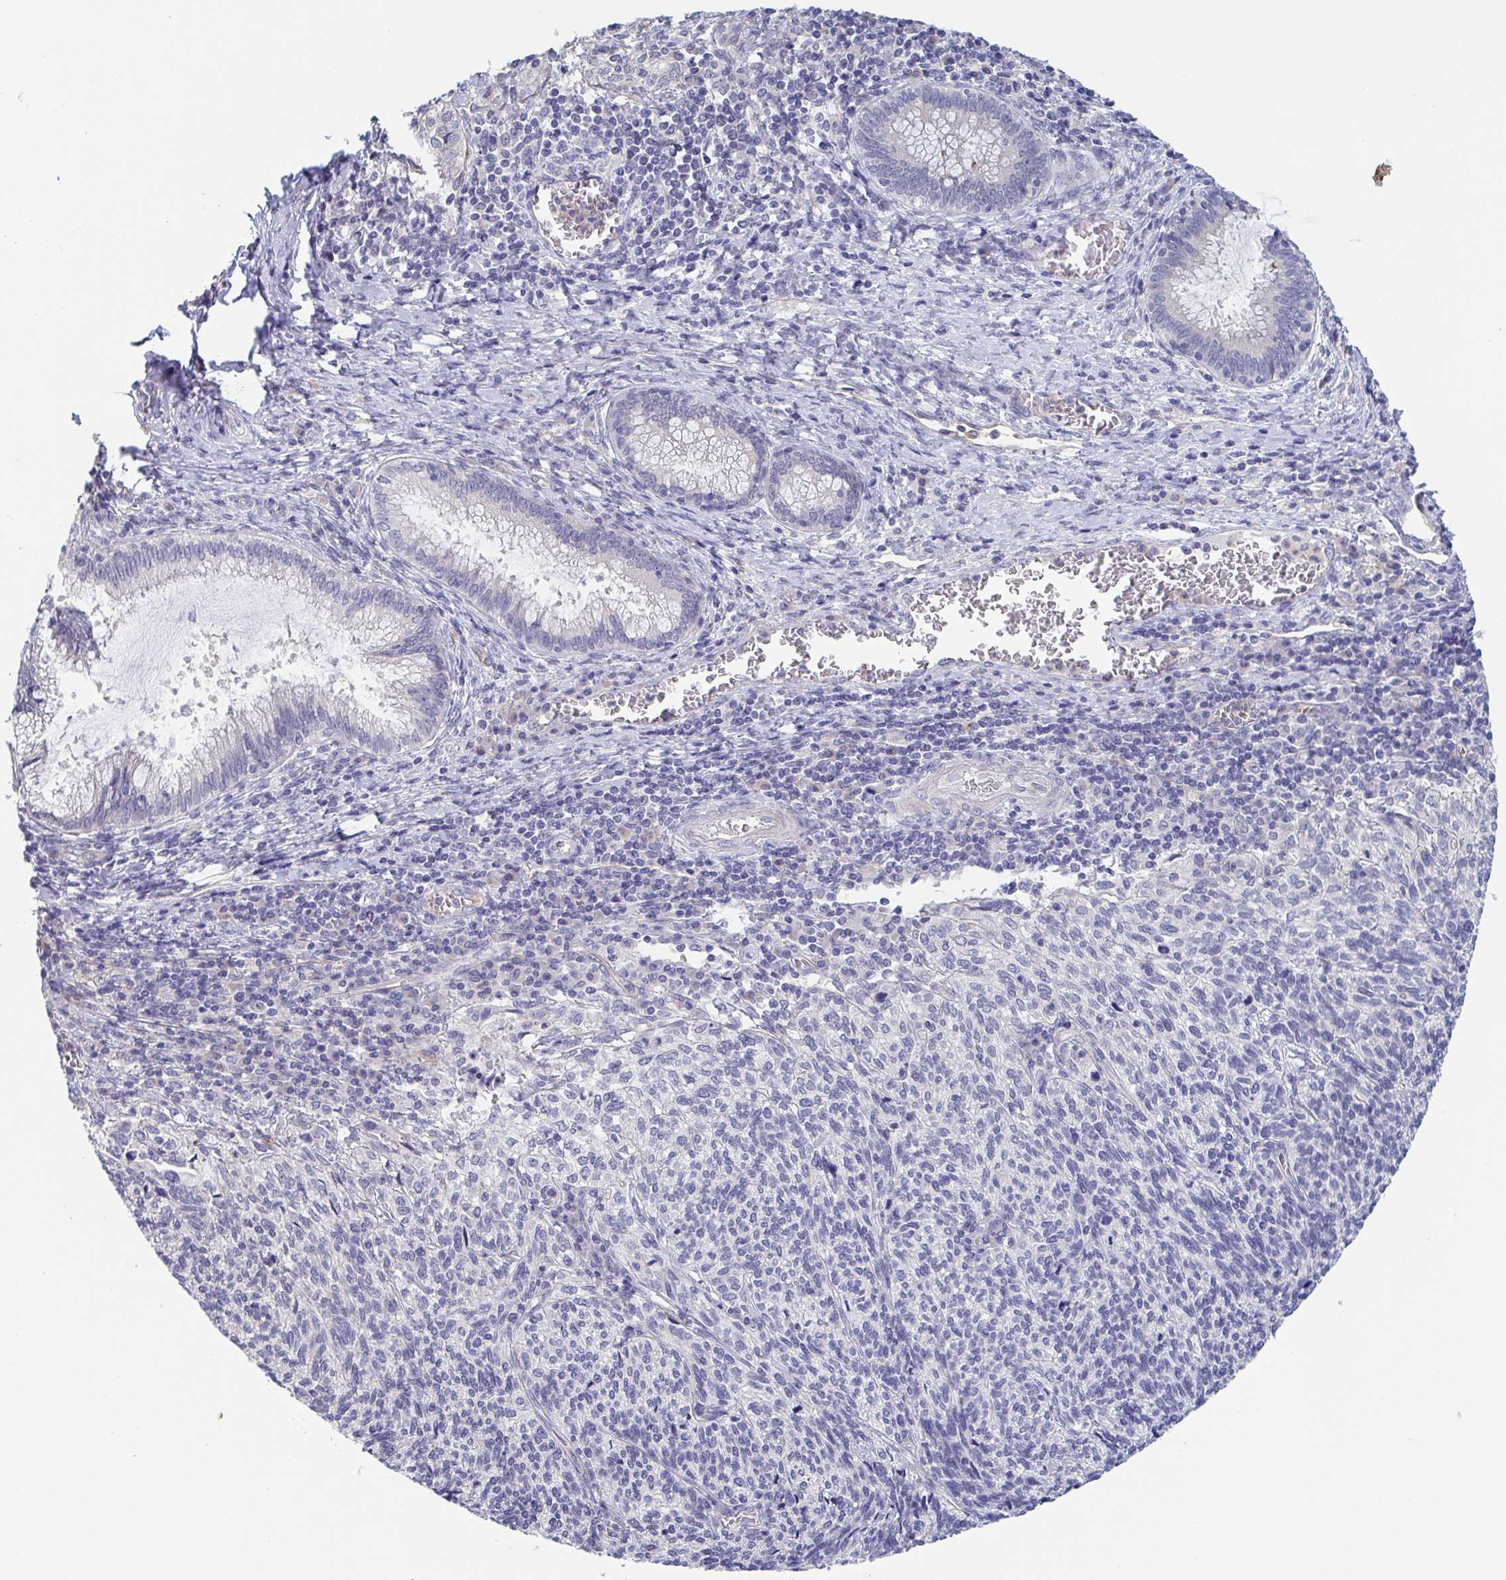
{"staining": {"intensity": "negative", "quantity": "none", "location": "none"}, "tissue": "cervical cancer", "cell_type": "Tumor cells", "image_type": "cancer", "snomed": [{"axis": "morphology", "description": "Squamous cell carcinoma, NOS"}, {"axis": "topography", "description": "Cervix"}], "caption": "IHC histopathology image of neoplastic tissue: human cervical cancer stained with DAB (3,3'-diaminobenzidine) shows no significant protein expression in tumor cells.", "gene": "ST14", "patient": {"sex": "female", "age": 45}}